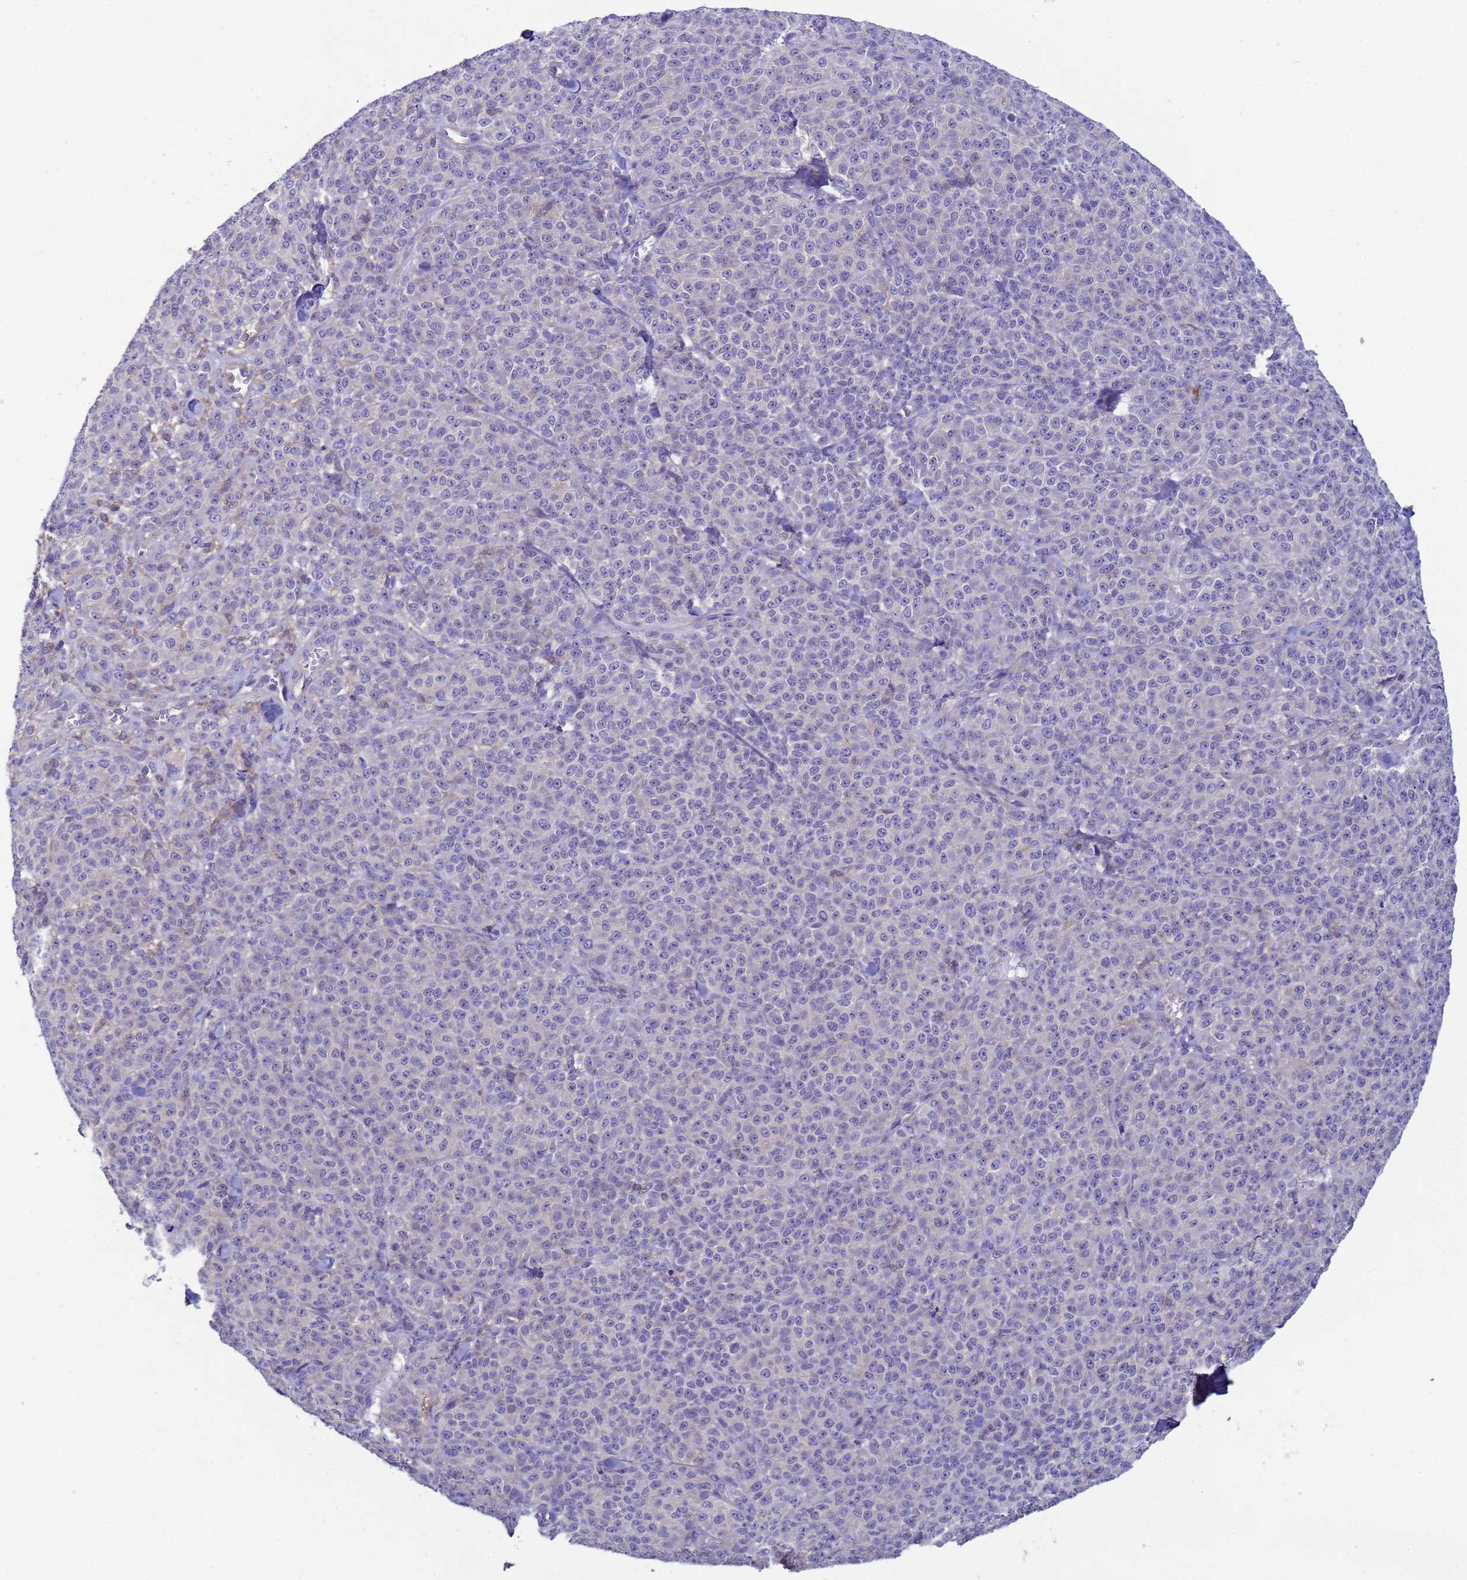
{"staining": {"intensity": "negative", "quantity": "none", "location": "none"}, "tissue": "melanoma", "cell_type": "Tumor cells", "image_type": "cancer", "snomed": [{"axis": "morphology", "description": "Normal tissue, NOS"}, {"axis": "morphology", "description": "Malignant melanoma, NOS"}, {"axis": "topography", "description": "Skin"}], "caption": "Tumor cells are negative for brown protein staining in melanoma. (DAB immunohistochemistry (IHC) with hematoxylin counter stain).", "gene": "KLHL13", "patient": {"sex": "female", "age": 34}}